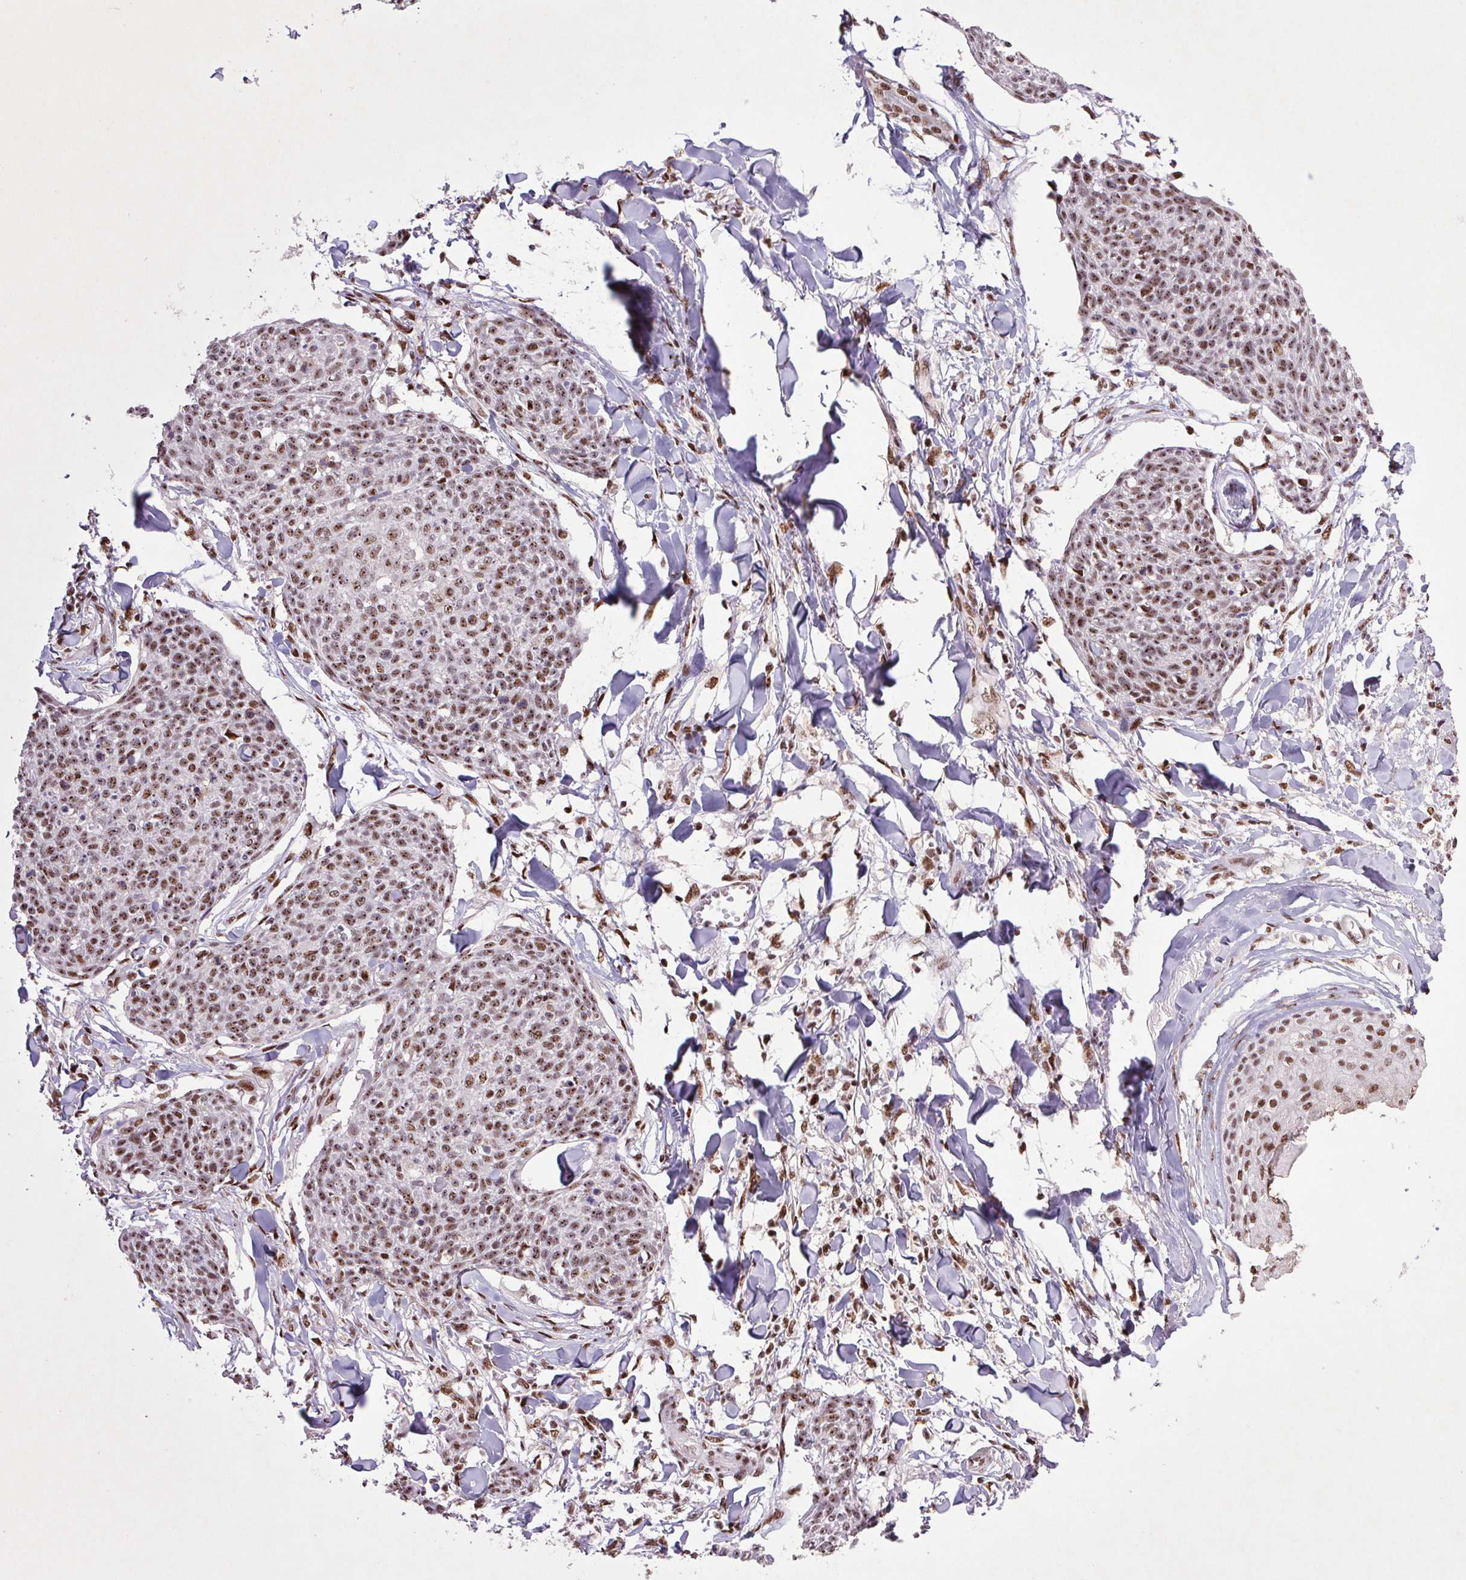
{"staining": {"intensity": "moderate", "quantity": ">75%", "location": "nuclear"}, "tissue": "skin cancer", "cell_type": "Tumor cells", "image_type": "cancer", "snomed": [{"axis": "morphology", "description": "Squamous cell carcinoma, NOS"}, {"axis": "topography", "description": "Skin"}, {"axis": "topography", "description": "Vulva"}], "caption": "A medium amount of moderate nuclear expression is present in approximately >75% of tumor cells in squamous cell carcinoma (skin) tissue.", "gene": "LDLRAD4", "patient": {"sex": "female", "age": 75}}